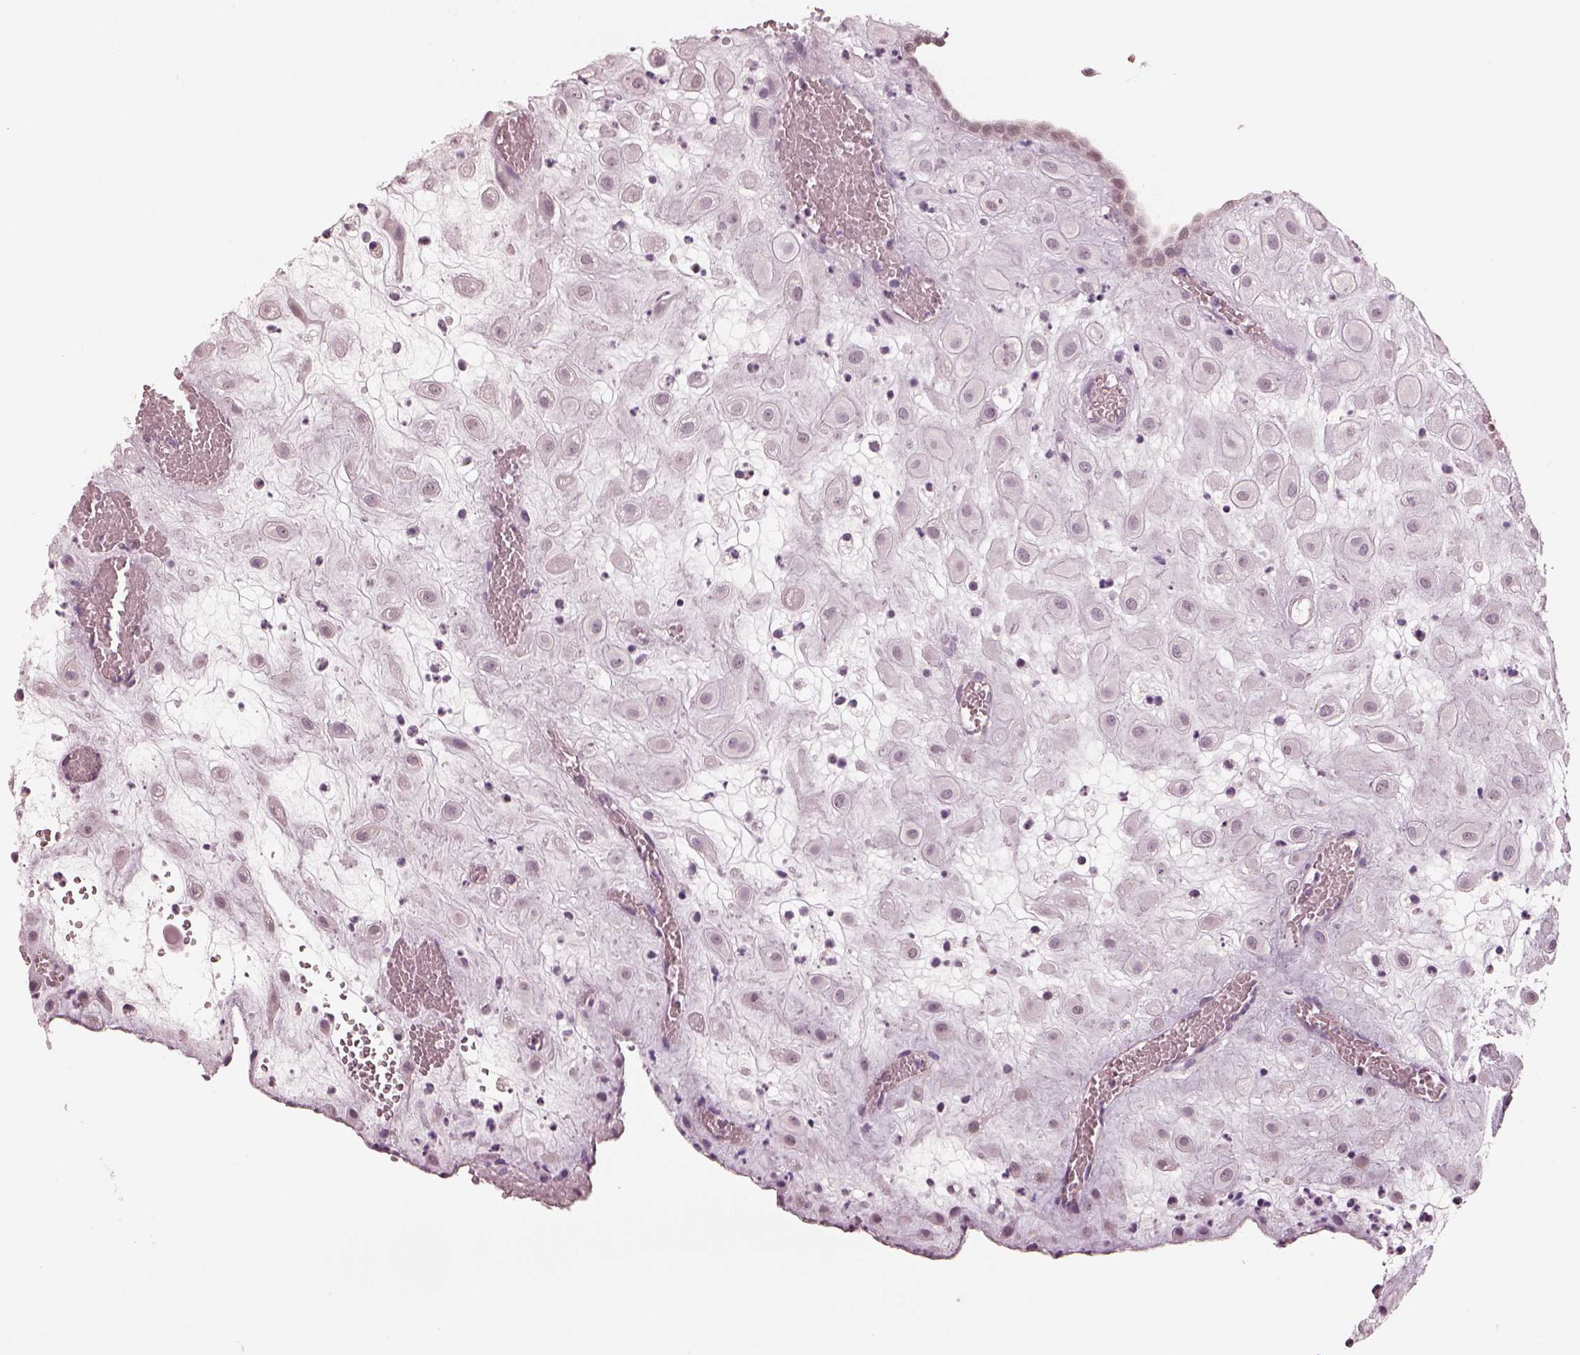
{"staining": {"intensity": "negative", "quantity": "none", "location": "none"}, "tissue": "placenta", "cell_type": "Decidual cells", "image_type": "normal", "snomed": [{"axis": "morphology", "description": "Normal tissue, NOS"}, {"axis": "topography", "description": "Placenta"}], "caption": "Immunohistochemical staining of unremarkable placenta shows no significant expression in decidual cells.", "gene": "EGR4", "patient": {"sex": "female", "age": 24}}